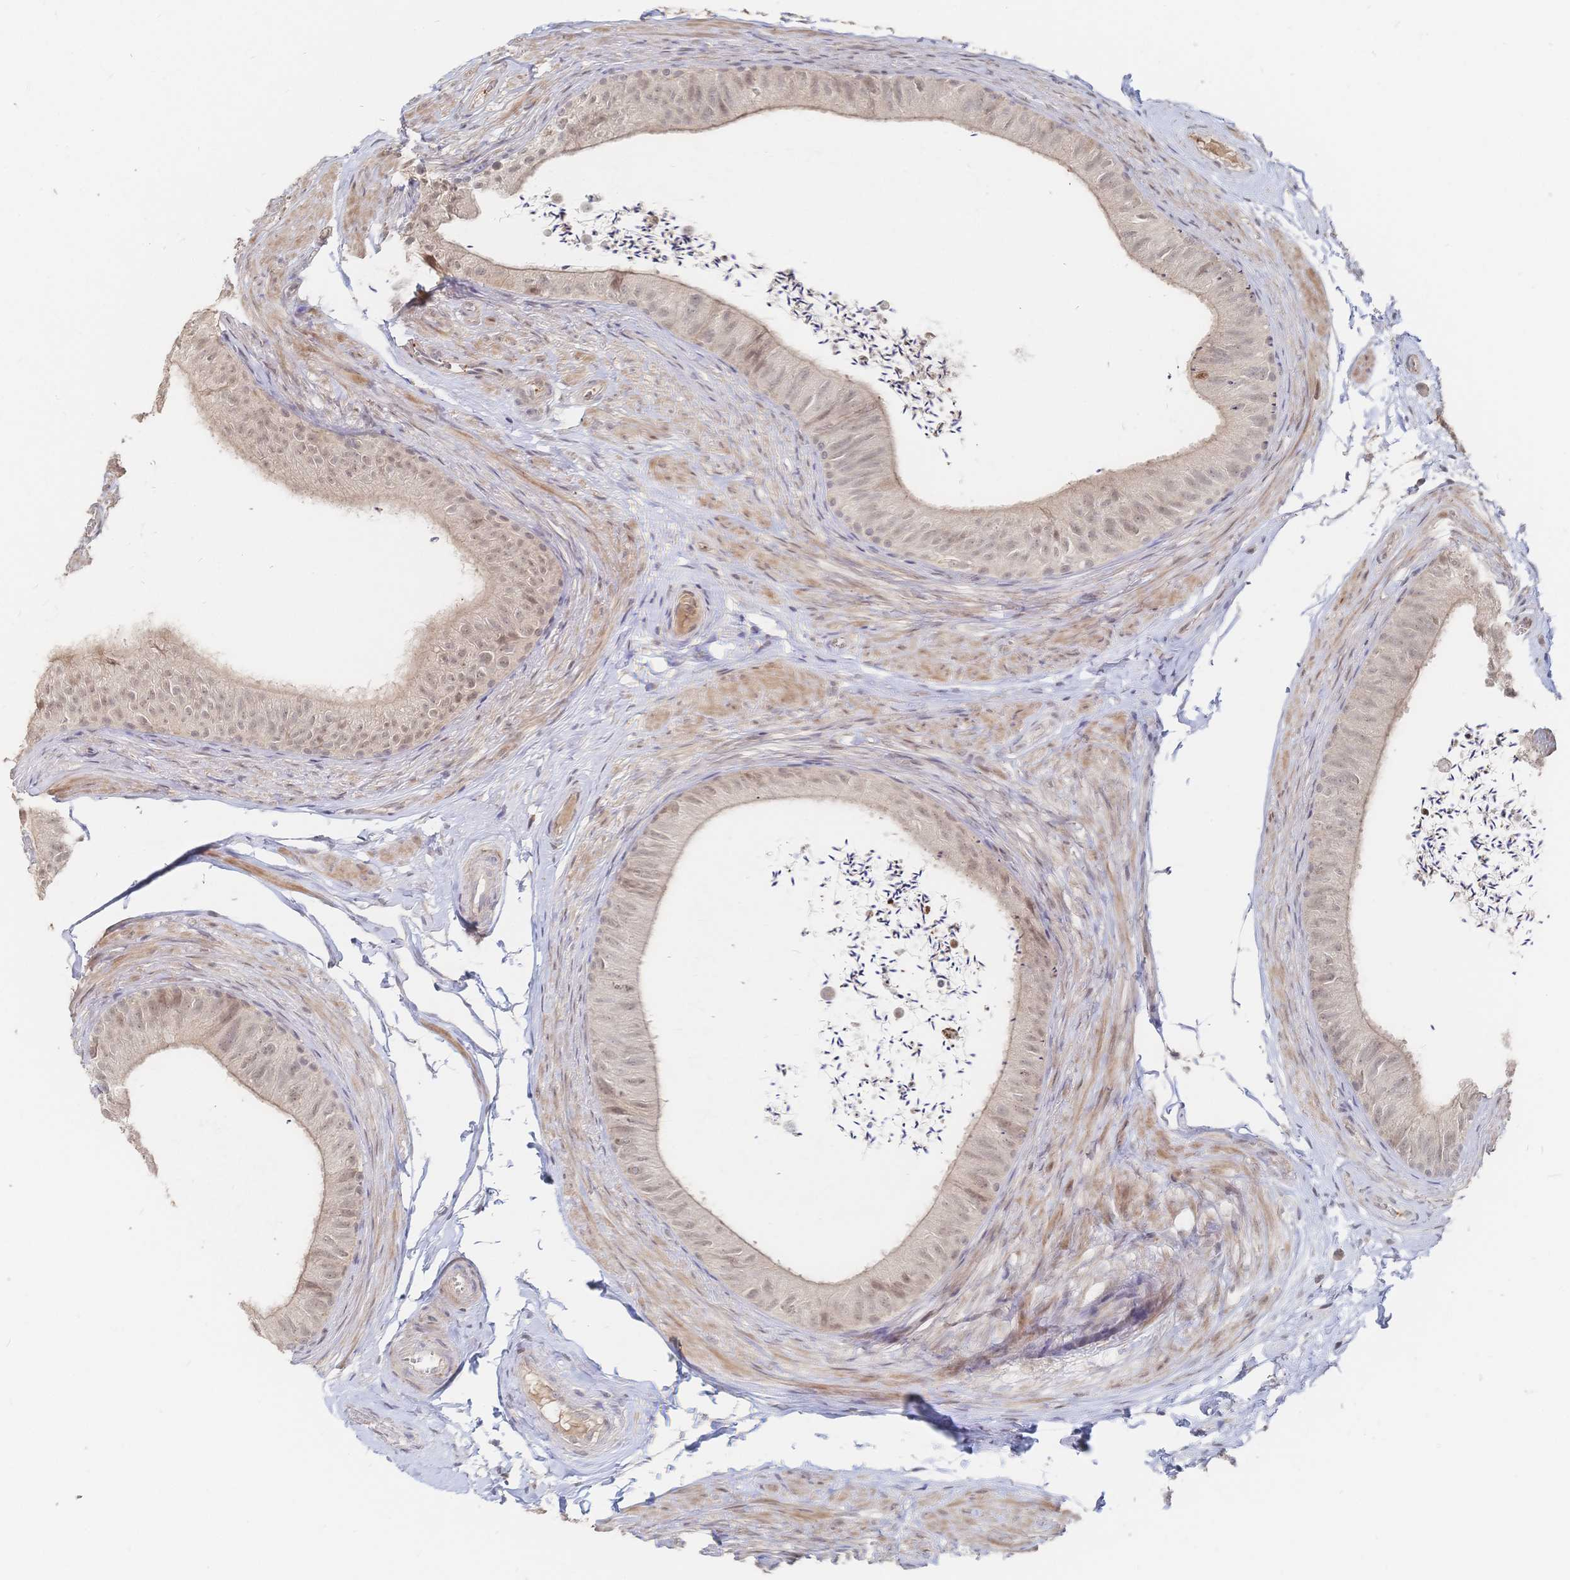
{"staining": {"intensity": "moderate", "quantity": "<25%", "location": "nuclear"}, "tissue": "epididymis", "cell_type": "Glandular cells", "image_type": "normal", "snomed": [{"axis": "morphology", "description": "Normal tissue, NOS"}, {"axis": "topography", "description": "Epididymis, spermatic cord, NOS"}, {"axis": "topography", "description": "Epididymis"}, {"axis": "topography", "description": "Peripheral nerve tissue"}], "caption": "A brown stain shows moderate nuclear positivity of a protein in glandular cells of unremarkable human epididymis.", "gene": "LRP5", "patient": {"sex": "male", "age": 29}}